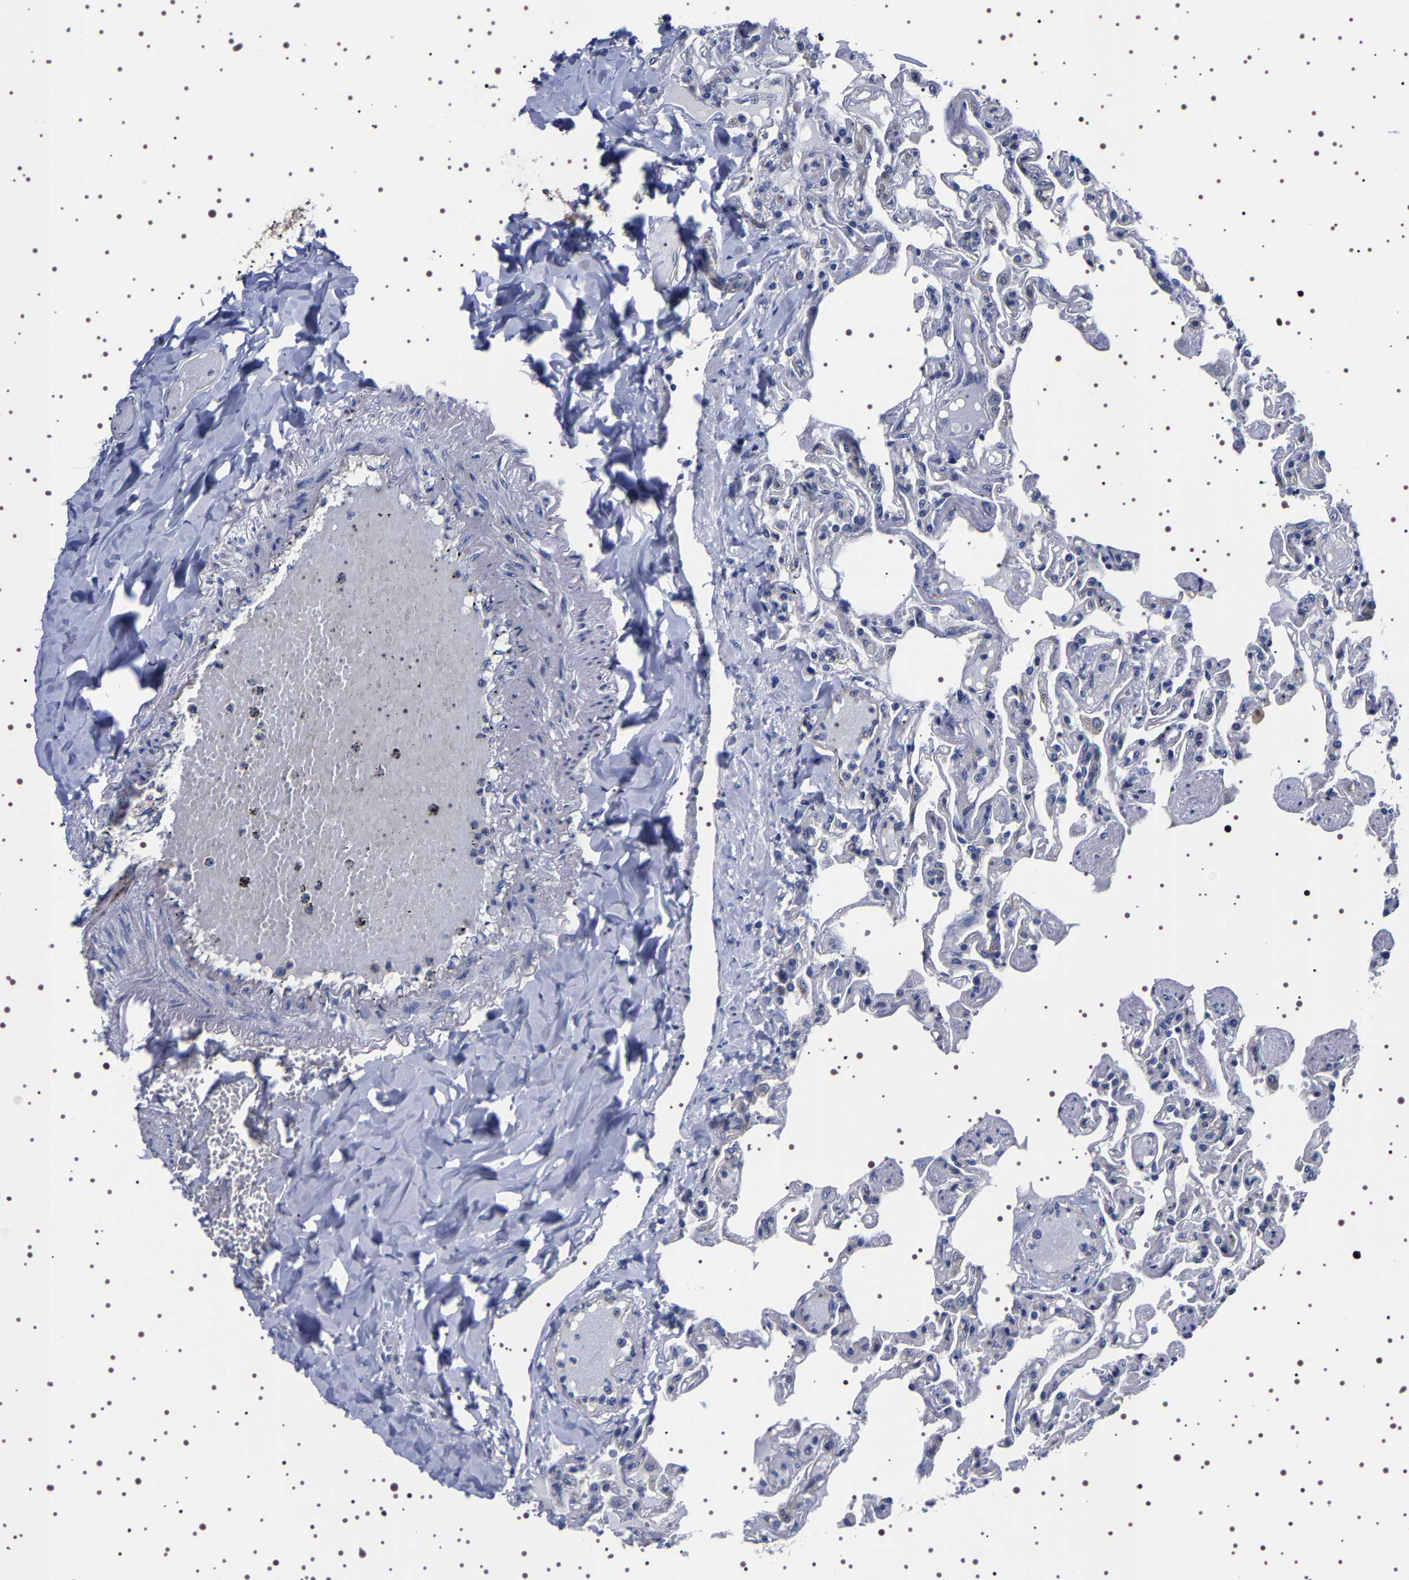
{"staining": {"intensity": "weak", "quantity": "<25%", "location": "cytoplasmic/membranous"}, "tissue": "lung", "cell_type": "Alveolar cells", "image_type": "normal", "snomed": [{"axis": "morphology", "description": "Normal tissue, NOS"}, {"axis": "topography", "description": "Lung"}], "caption": "Micrograph shows no significant protein expression in alveolar cells of unremarkable lung.", "gene": "DARS1", "patient": {"sex": "male", "age": 21}}